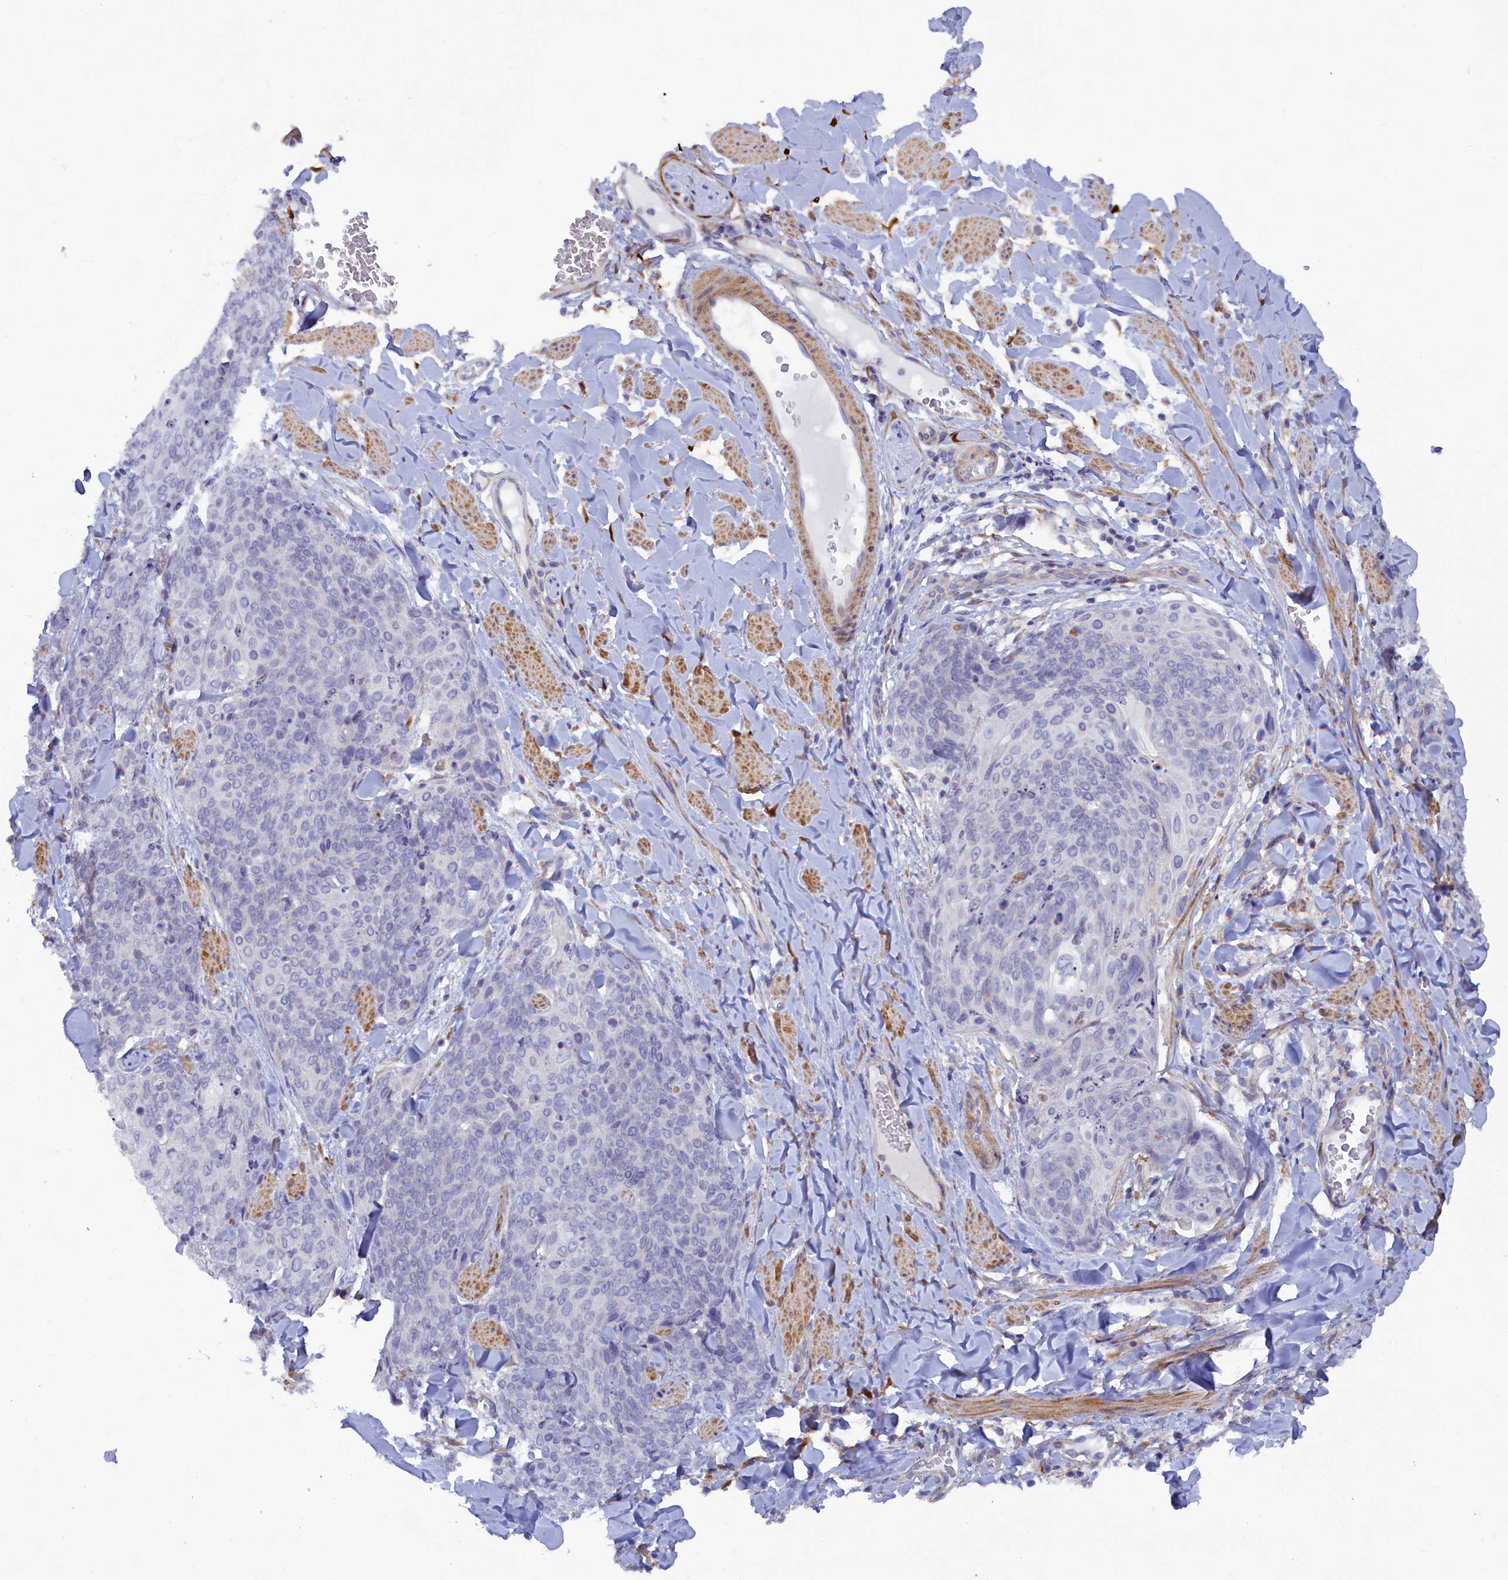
{"staining": {"intensity": "negative", "quantity": "none", "location": "none"}, "tissue": "skin cancer", "cell_type": "Tumor cells", "image_type": "cancer", "snomed": [{"axis": "morphology", "description": "Squamous cell carcinoma, NOS"}, {"axis": "topography", "description": "Skin"}, {"axis": "topography", "description": "Vulva"}], "caption": "Micrograph shows no significant protein expression in tumor cells of skin squamous cell carcinoma.", "gene": "POGLUT3", "patient": {"sex": "female", "age": 85}}